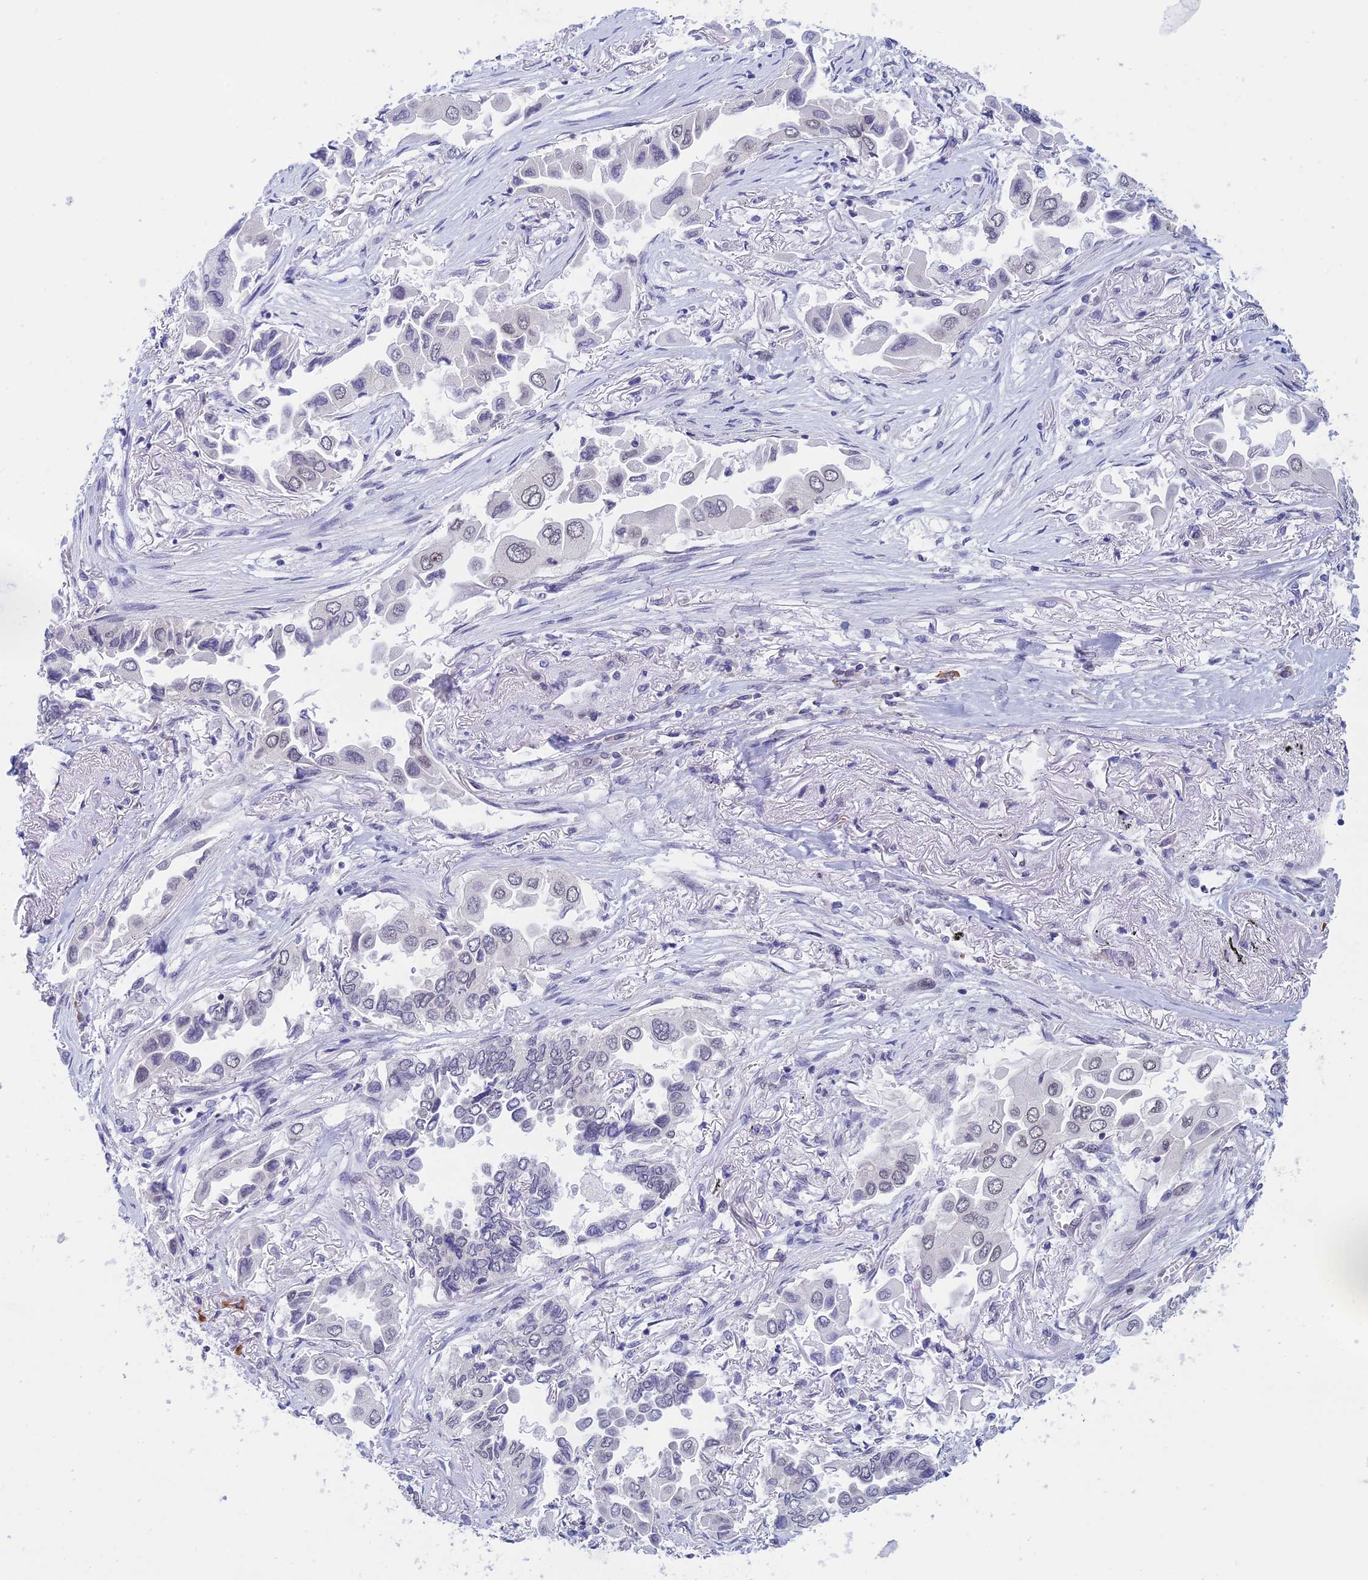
{"staining": {"intensity": "weak", "quantity": "<25%", "location": "nuclear"}, "tissue": "lung cancer", "cell_type": "Tumor cells", "image_type": "cancer", "snomed": [{"axis": "morphology", "description": "Adenocarcinoma, NOS"}, {"axis": "topography", "description": "Lung"}], "caption": "A high-resolution photomicrograph shows immunohistochemistry staining of adenocarcinoma (lung), which reveals no significant positivity in tumor cells.", "gene": "NABP2", "patient": {"sex": "female", "age": 76}}